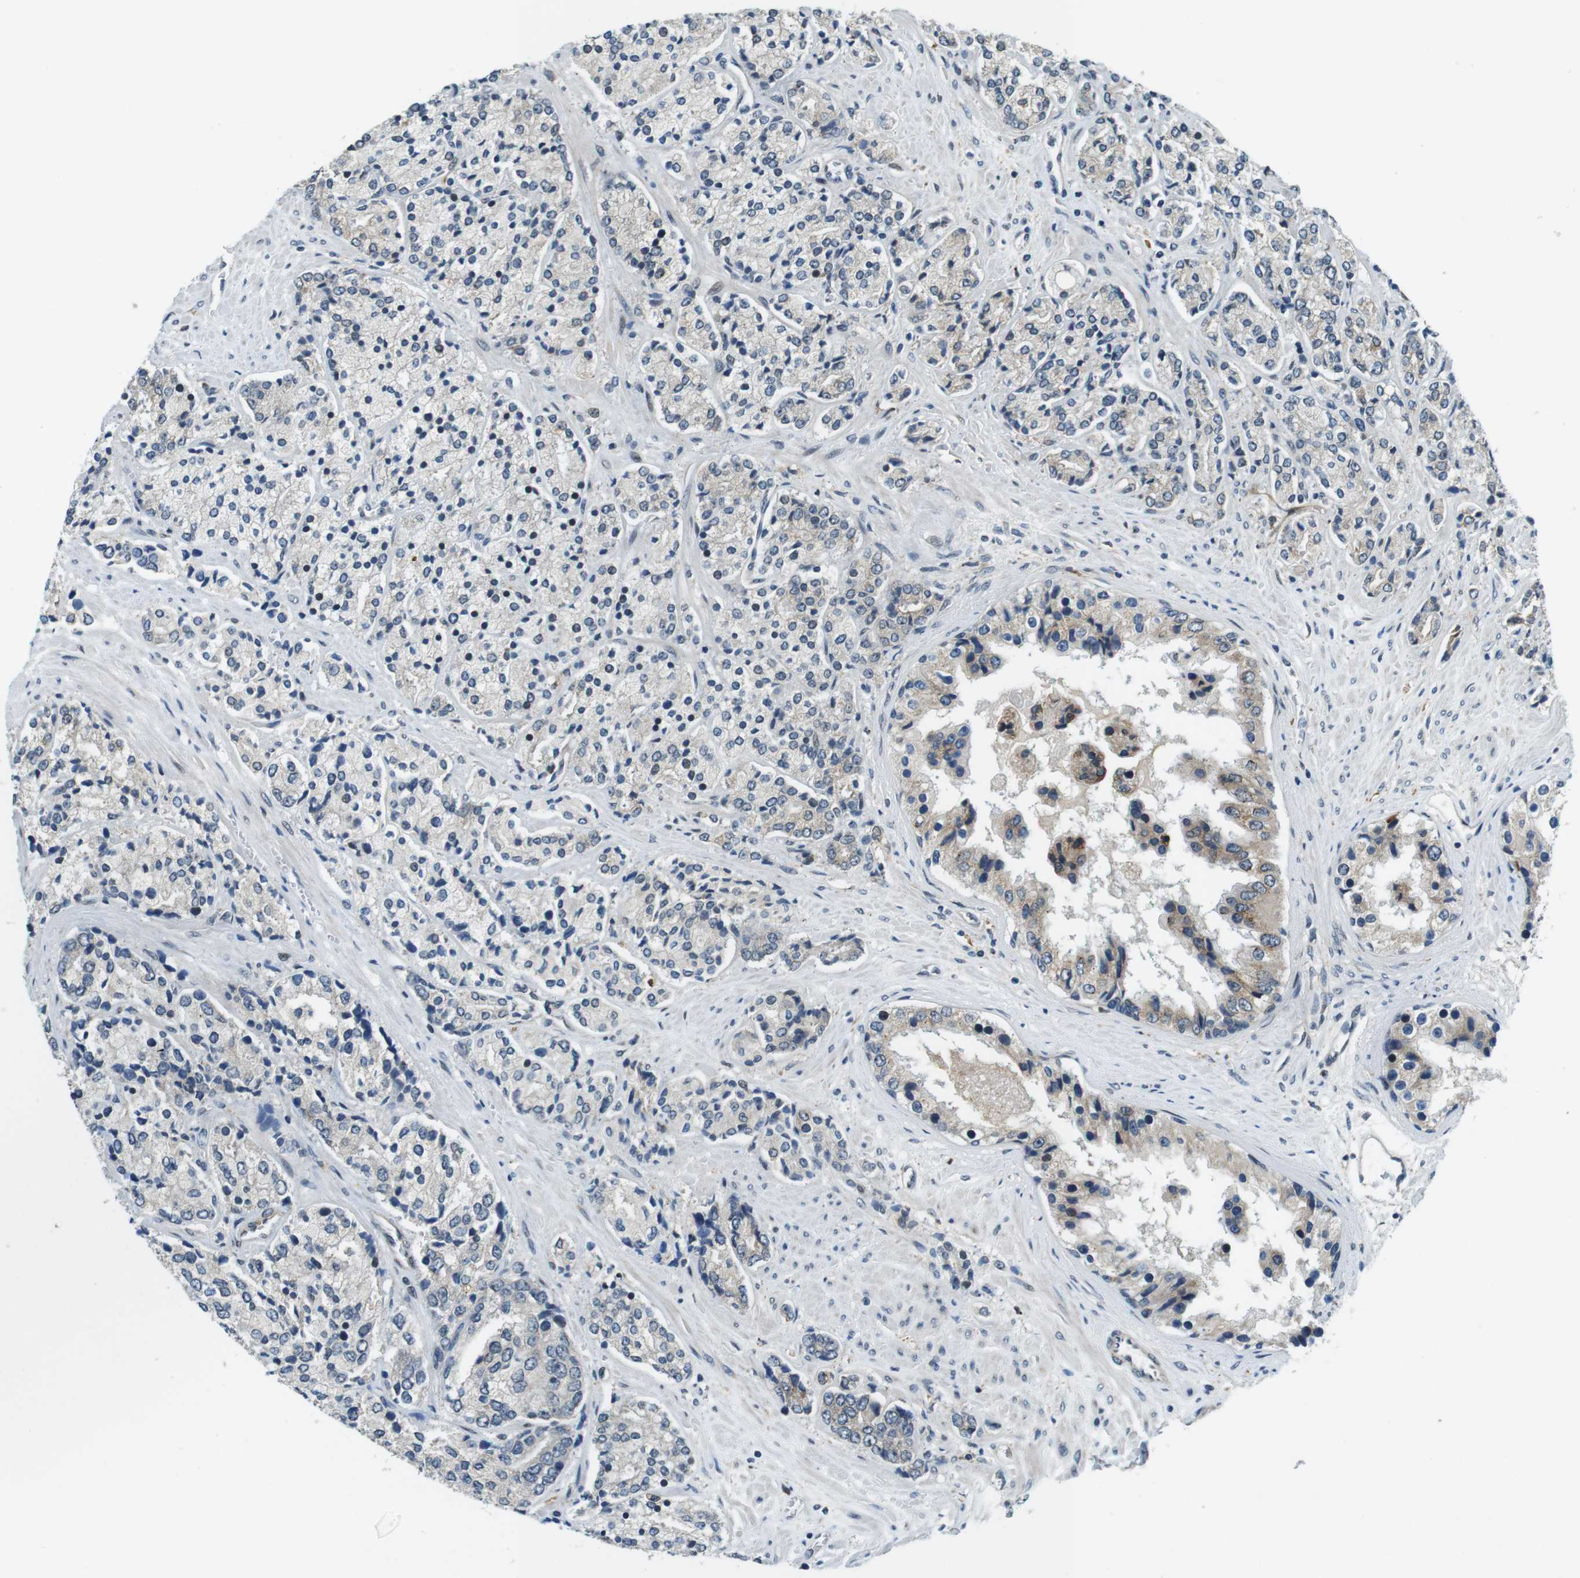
{"staining": {"intensity": "negative", "quantity": "none", "location": "none"}, "tissue": "prostate cancer", "cell_type": "Tumor cells", "image_type": "cancer", "snomed": [{"axis": "morphology", "description": "Adenocarcinoma, High grade"}, {"axis": "topography", "description": "Prostate"}], "caption": "This is a histopathology image of immunohistochemistry (IHC) staining of prostate cancer (adenocarcinoma (high-grade)), which shows no expression in tumor cells. Brightfield microscopy of immunohistochemistry (IHC) stained with DAB (3,3'-diaminobenzidine) (brown) and hematoxylin (blue), captured at high magnification.", "gene": "PALD1", "patient": {"sex": "male", "age": 71}}